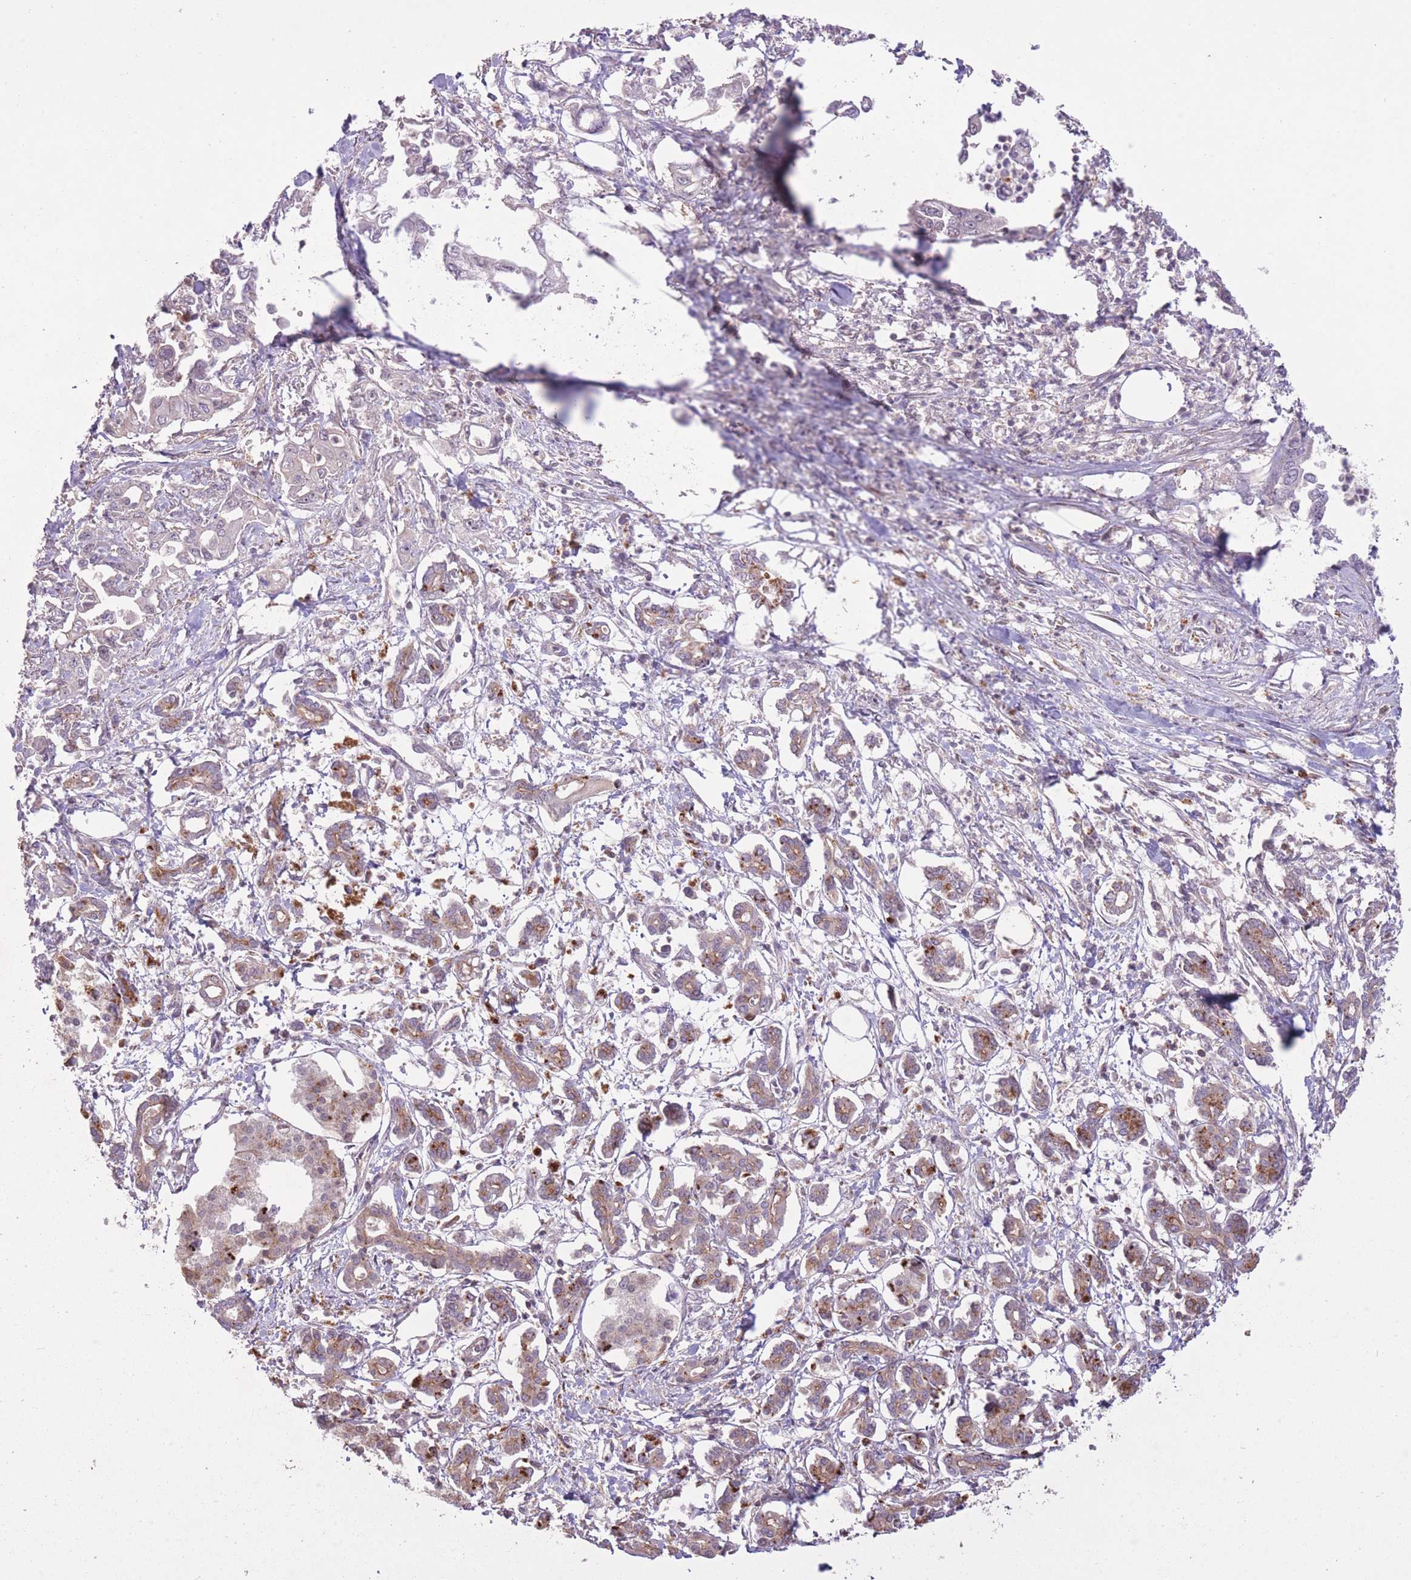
{"staining": {"intensity": "moderate", "quantity": "25%-75%", "location": "cytoplasmic/membranous"}, "tissue": "pancreatic cancer", "cell_type": "Tumor cells", "image_type": "cancer", "snomed": [{"axis": "morphology", "description": "Adenocarcinoma, NOS"}, {"axis": "topography", "description": "Pancreas"}], "caption": "Tumor cells reveal medium levels of moderate cytoplasmic/membranous positivity in about 25%-75% of cells in pancreatic cancer.", "gene": "POLR3F", "patient": {"sex": "male", "age": 61}}